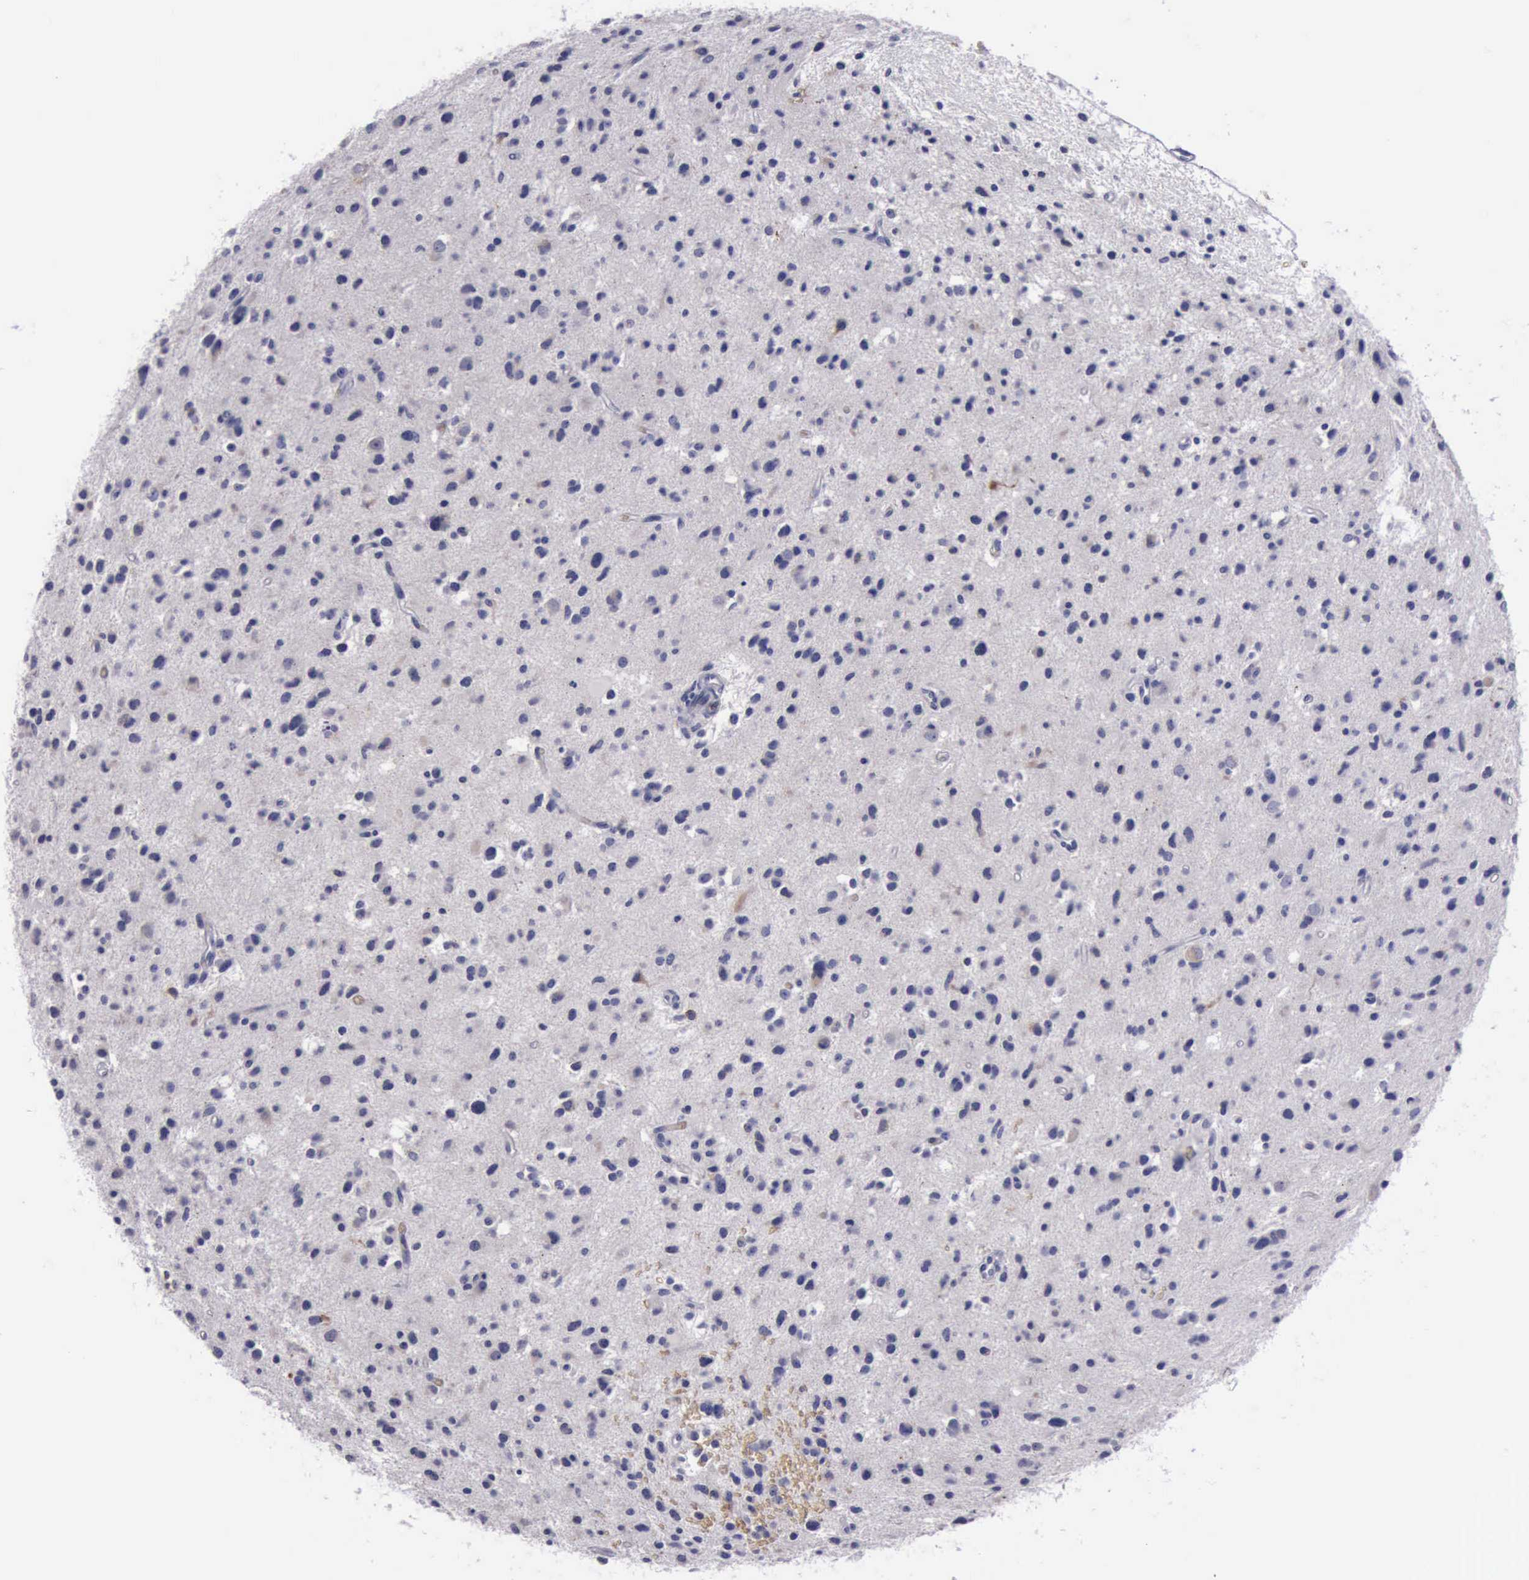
{"staining": {"intensity": "negative", "quantity": "none", "location": "none"}, "tissue": "glioma", "cell_type": "Tumor cells", "image_type": "cancer", "snomed": [{"axis": "morphology", "description": "Glioma, malignant, Low grade"}, {"axis": "topography", "description": "Brain"}], "caption": "High magnification brightfield microscopy of glioma stained with DAB (brown) and counterstained with hematoxylin (blue): tumor cells show no significant expression.", "gene": "CEP128", "patient": {"sex": "female", "age": 46}}